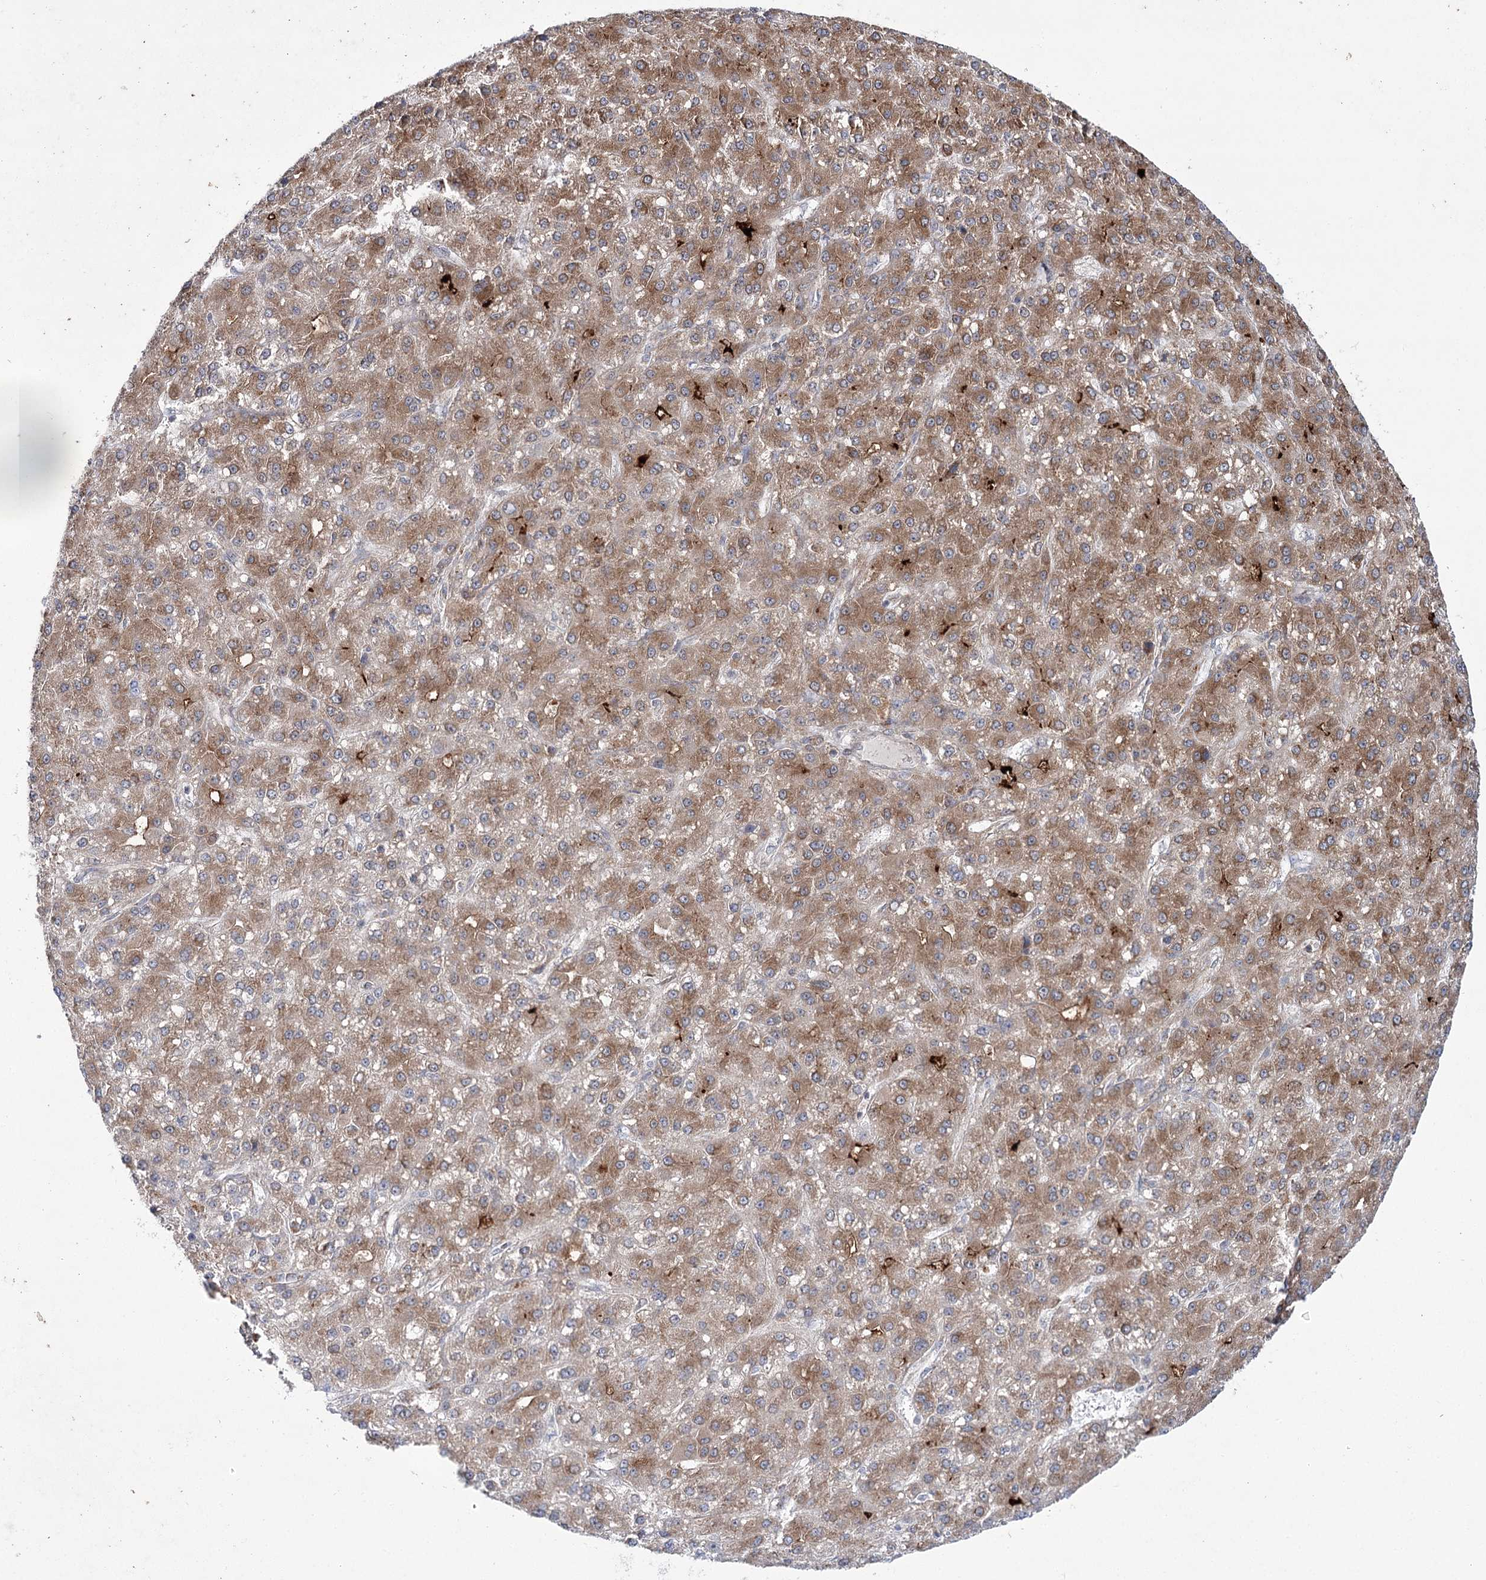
{"staining": {"intensity": "moderate", "quantity": ">75%", "location": "cytoplasmic/membranous"}, "tissue": "liver cancer", "cell_type": "Tumor cells", "image_type": "cancer", "snomed": [{"axis": "morphology", "description": "Carcinoma, Hepatocellular, NOS"}, {"axis": "topography", "description": "Liver"}], "caption": "Liver cancer (hepatocellular carcinoma) stained for a protein exhibits moderate cytoplasmic/membranous positivity in tumor cells.", "gene": "VWA2", "patient": {"sex": "male", "age": 67}}